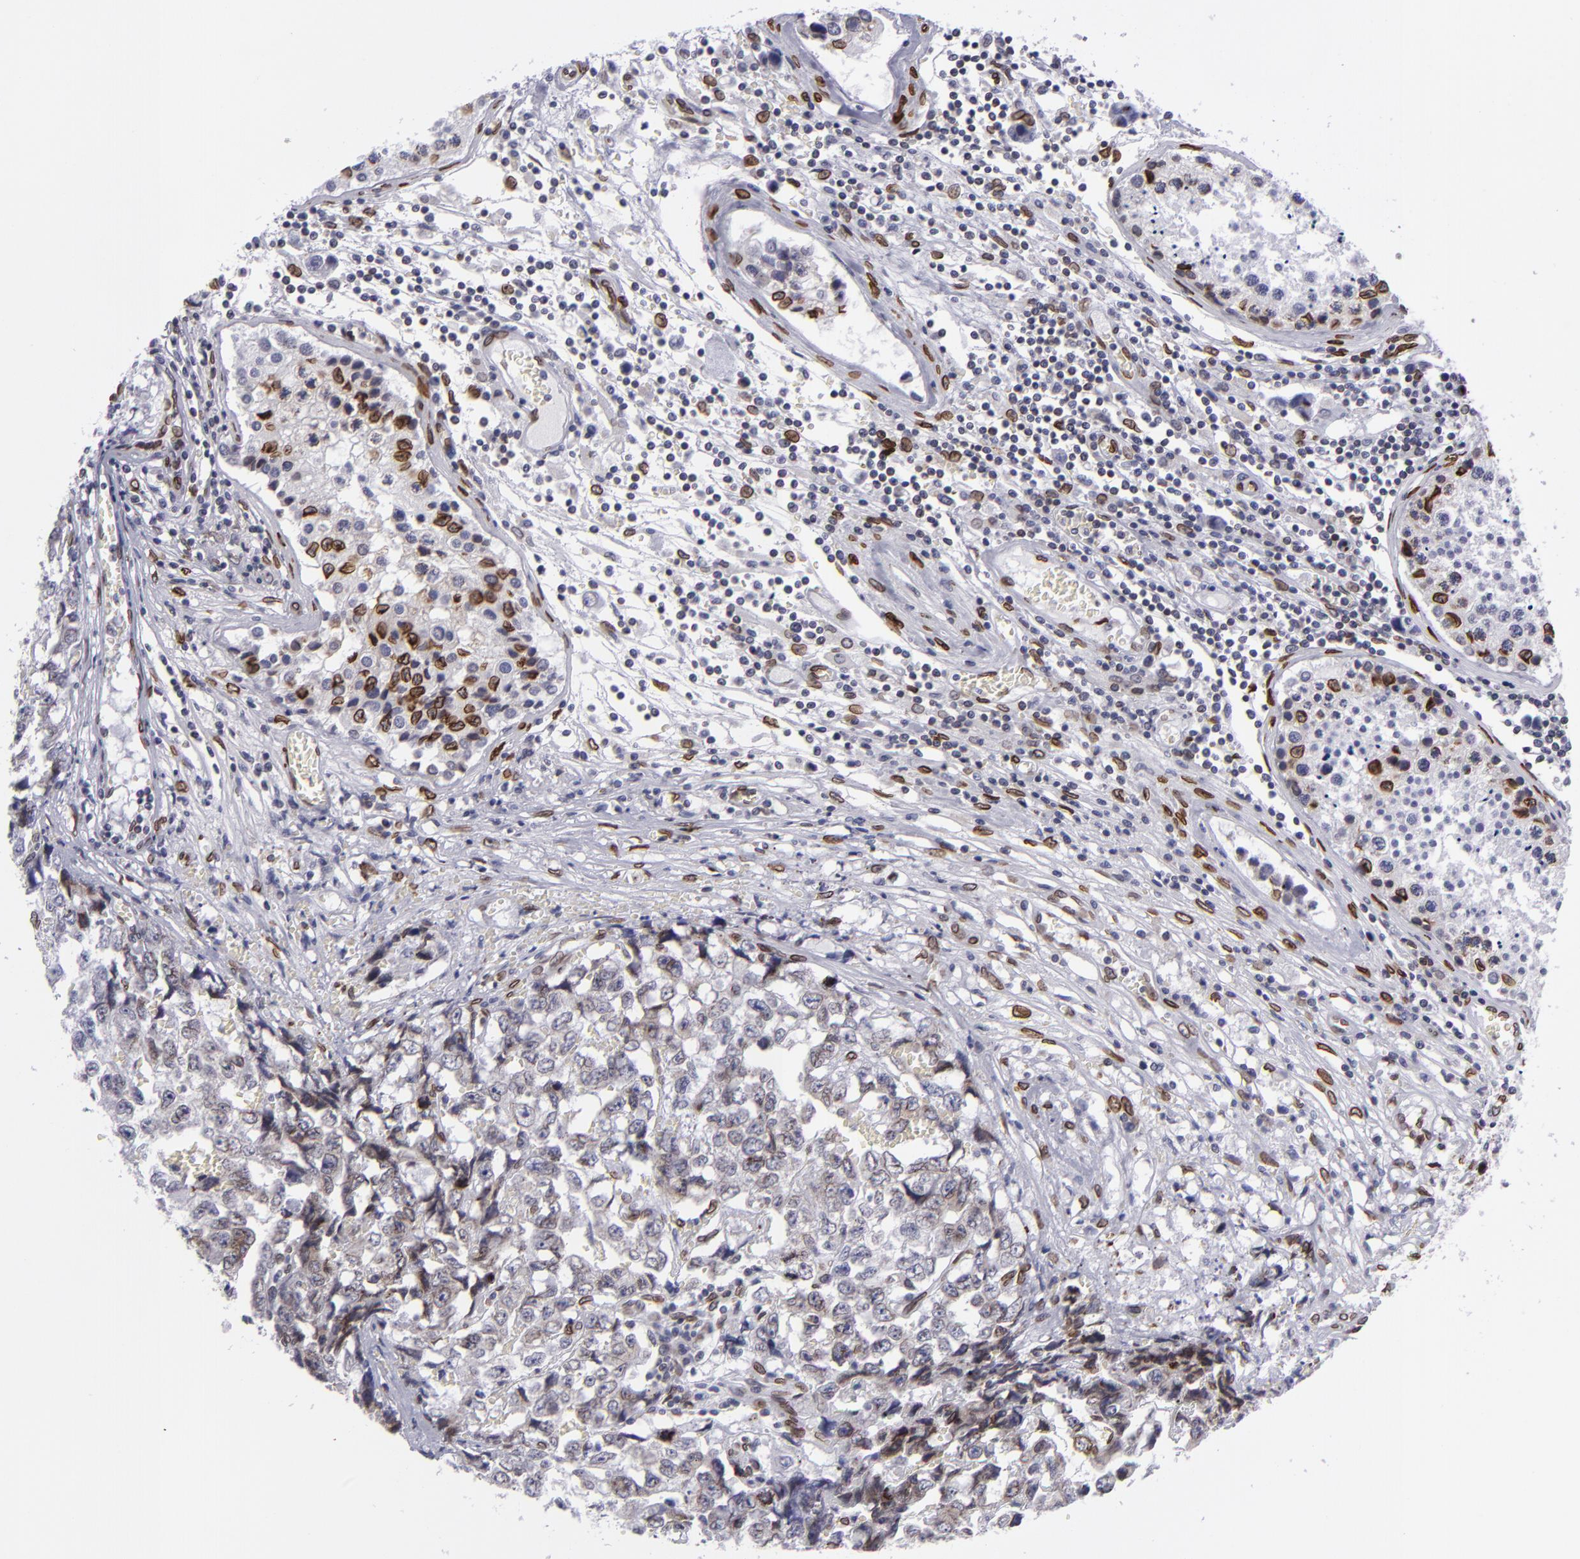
{"staining": {"intensity": "weak", "quantity": "25%-75%", "location": "nuclear"}, "tissue": "testis cancer", "cell_type": "Tumor cells", "image_type": "cancer", "snomed": [{"axis": "morphology", "description": "Carcinoma, Embryonal, NOS"}, {"axis": "topography", "description": "Testis"}], "caption": "Protein positivity by IHC displays weak nuclear expression in about 25%-75% of tumor cells in testis embryonal carcinoma. (Brightfield microscopy of DAB IHC at high magnification).", "gene": "EMD", "patient": {"sex": "male", "age": 31}}